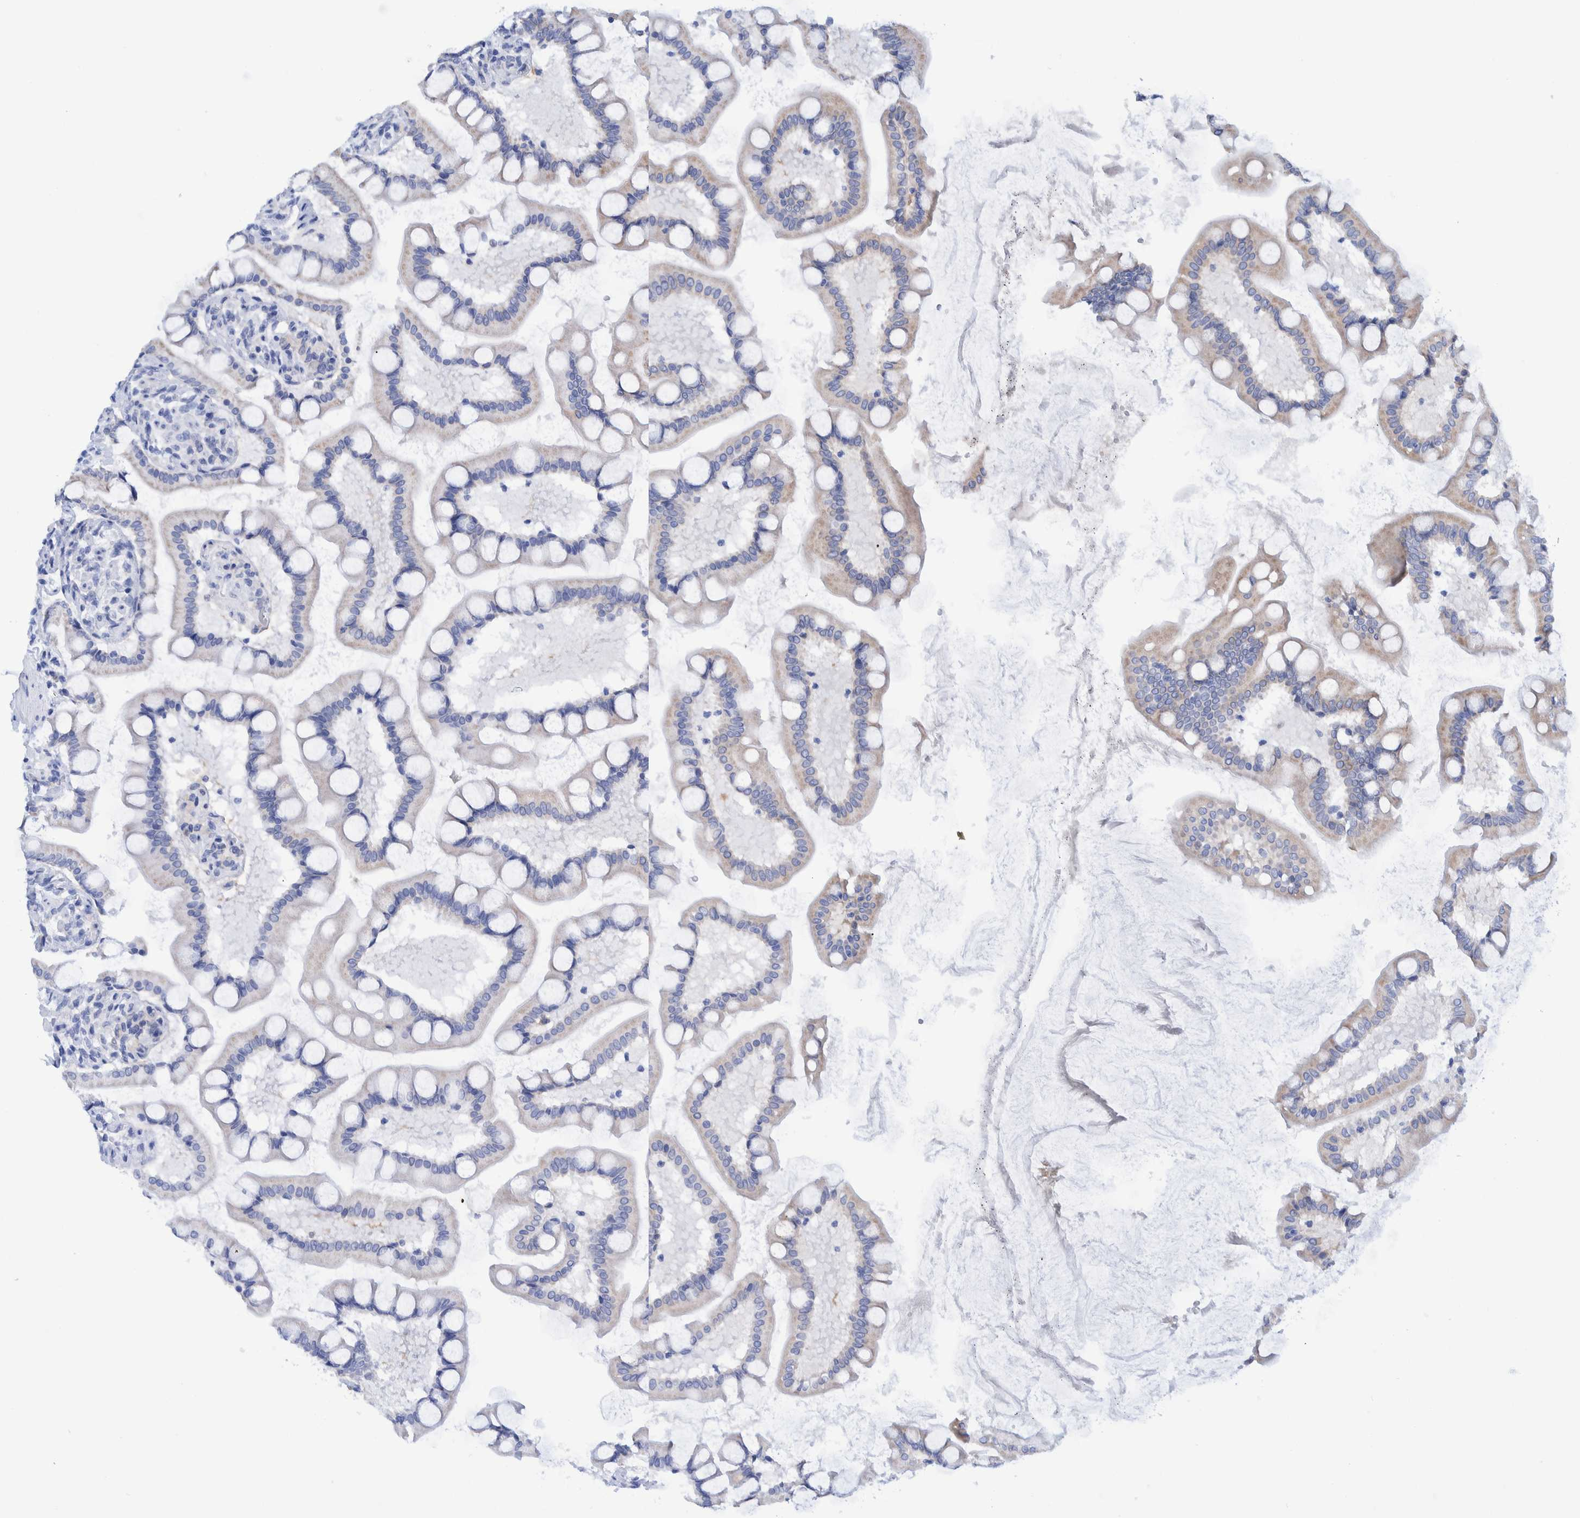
{"staining": {"intensity": "negative", "quantity": "none", "location": "none"}, "tissue": "small intestine", "cell_type": "Glandular cells", "image_type": "normal", "snomed": [{"axis": "morphology", "description": "Normal tissue, NOS"}, {"axis": "topography", "description": "Small intestine"}], "caption": "The micrograph shows no staining of glandular cells in benign small intestine. (Brightfield microscopy of DAB IHC at high magnification).", "gene": "KRT14", "patient": {"sex": "male", "age": 41}}